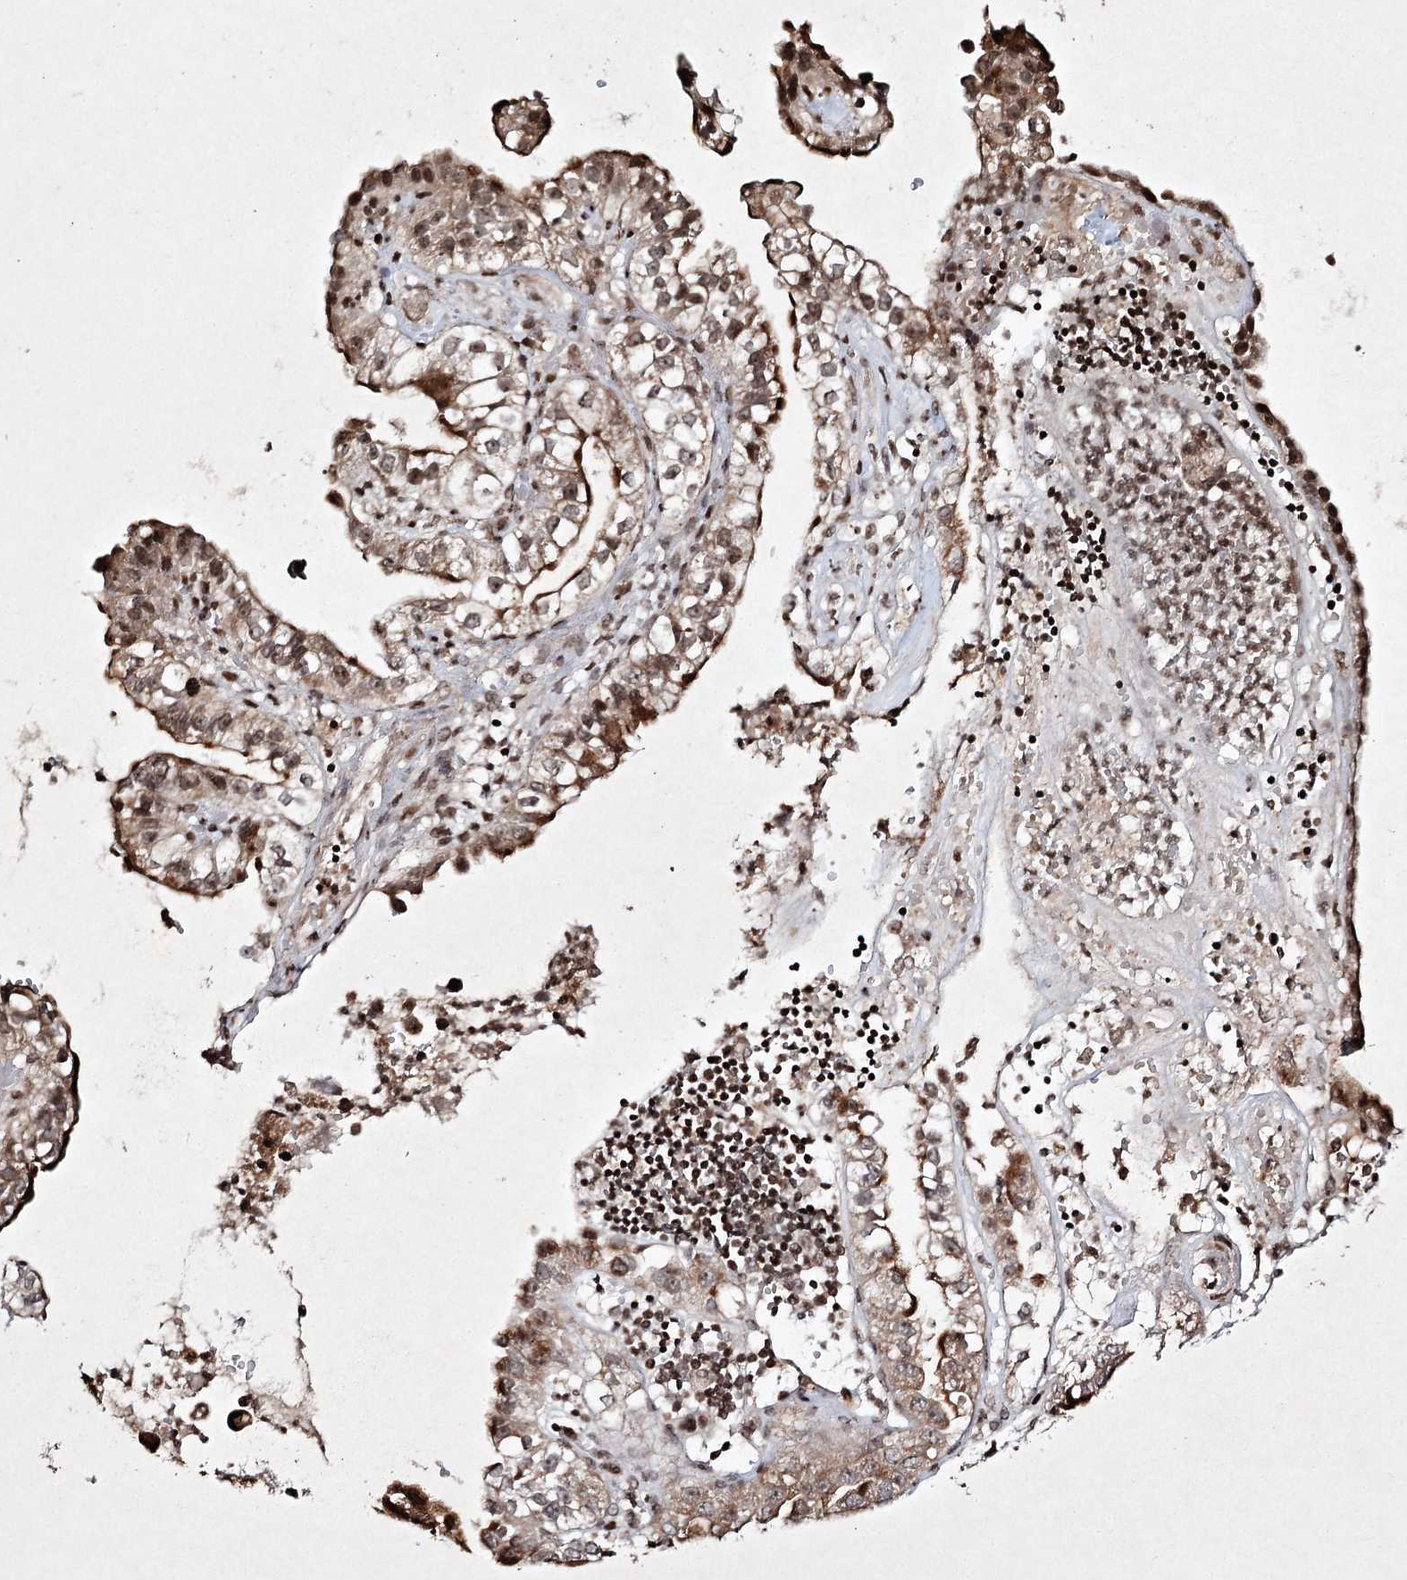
{"staining": {"intensity": "moderate", "quantity": ">75%", "location": "cytoplasmic/membranous,nuclear"}, "tissue": "liver cancer", "cell_type": "Tumor cells", "image_type": "cancer", "snomed": [{"axis": "morphology", "description": "Cholangiocarcinoma"}, {"axis": "topography", "description": "Liver"}], "caption": "Immunohistochemical staining of liver cancer (cholangiocarcinoma) shows moderate cytoplasmic/membranous and nuclear protein positivity in about >75% of tumor cells. The protein is stained brown, and the nuclei are stained in blue (DAB IHC with brightfield microscopy, high magnification).", "gene": "CARM1", "patient": {"sex": "female", "age": 79}}